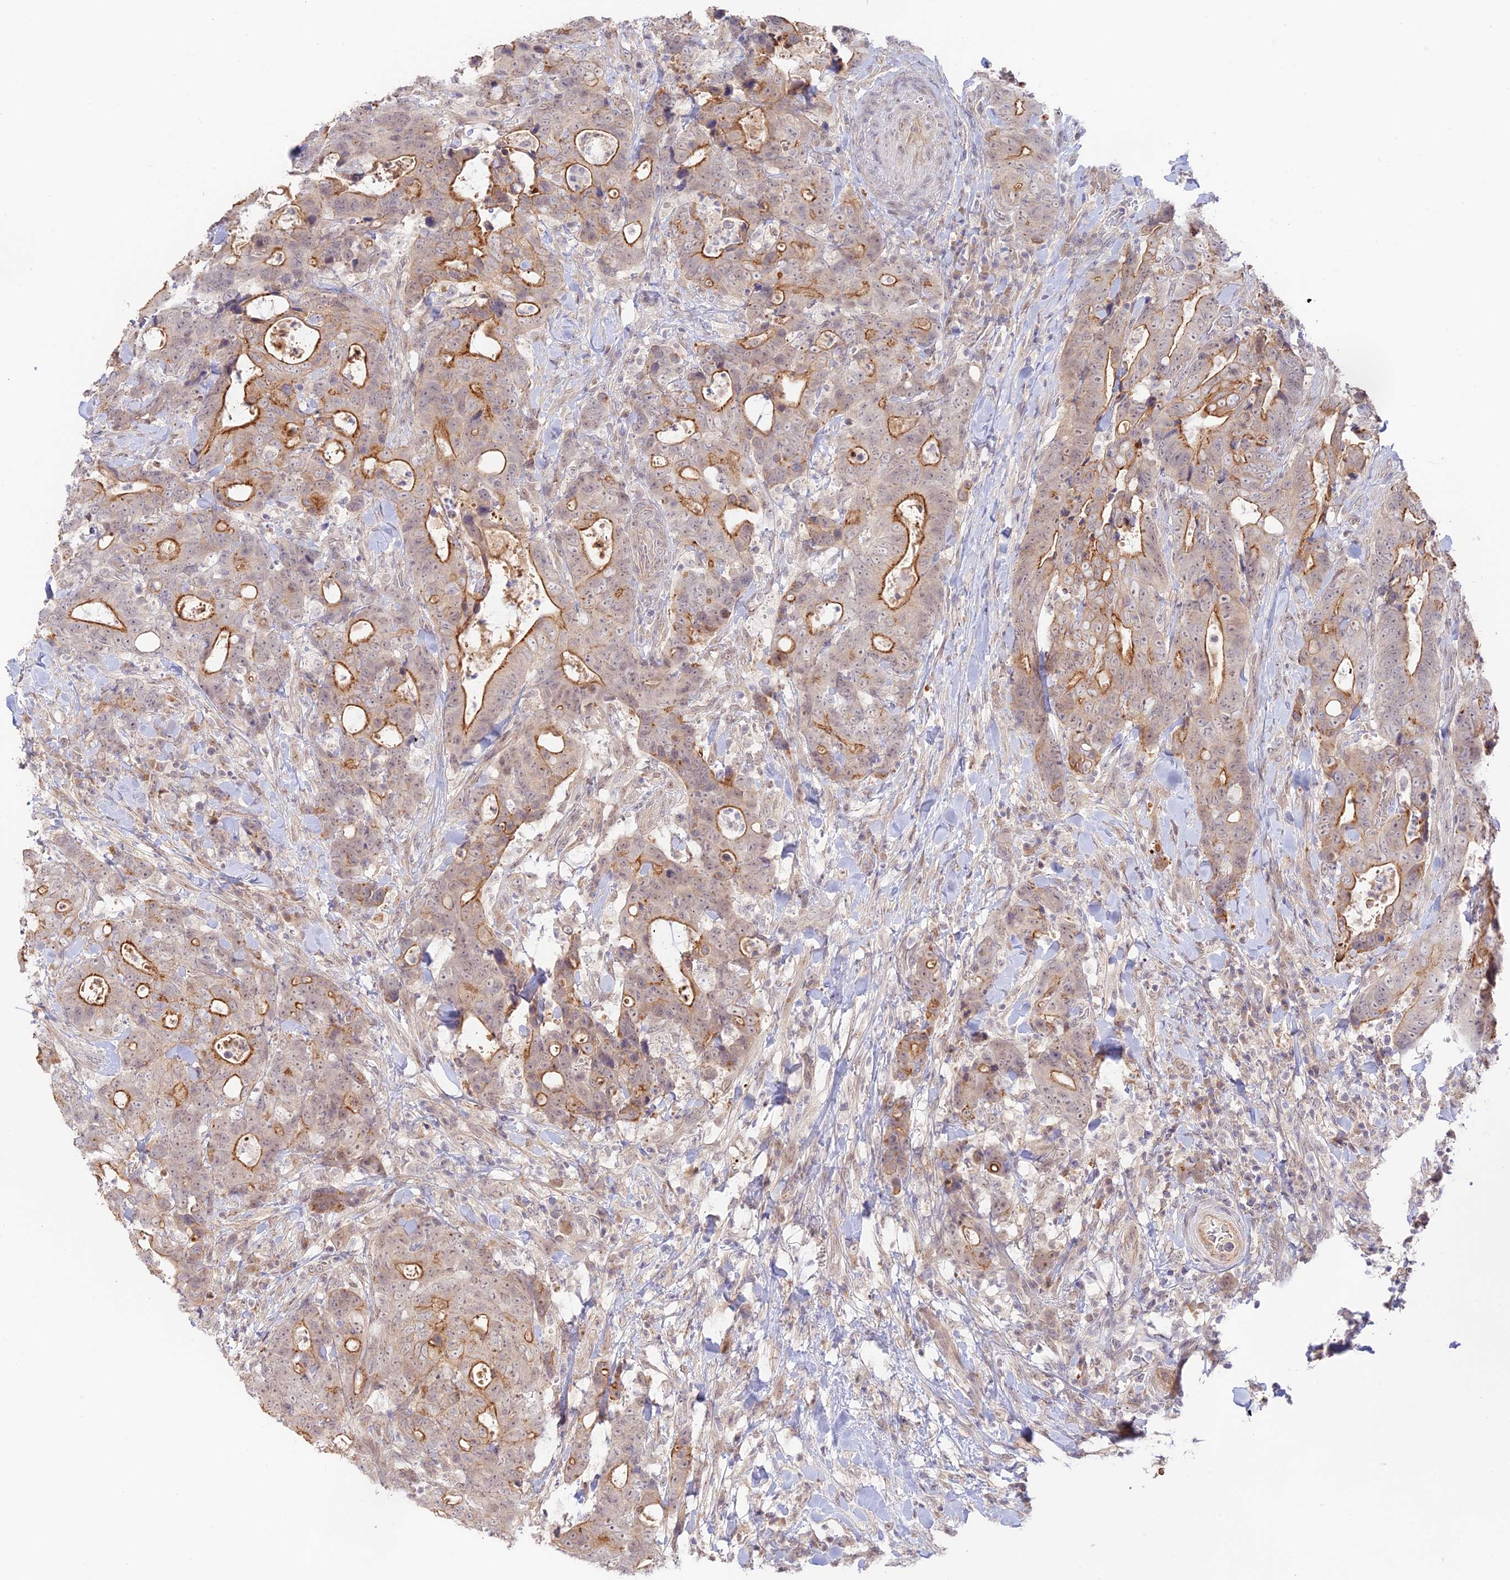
{"staining": {"intensity": "moderate", "quantity": ">75%", "location": "cytoplasmic/membranous"}, "tissue": "colorectal cancer", "cell_type": "Tumor cells", "image_type": "cancer", "snomed": [{"axis": "morphology", "description": "Adenocarcinoma, NOS"}, {"axis": "topography", "description": "Colon"}], "caption": "Adenocarcinoma (colorectal) stained for a protein (brown) reveals moderate cytoplasmic/membranous positive staining in approximately >75% of tumor cells.", "gene": "CAMSAP3", "patient": {"sex": "female", "age": 82}}